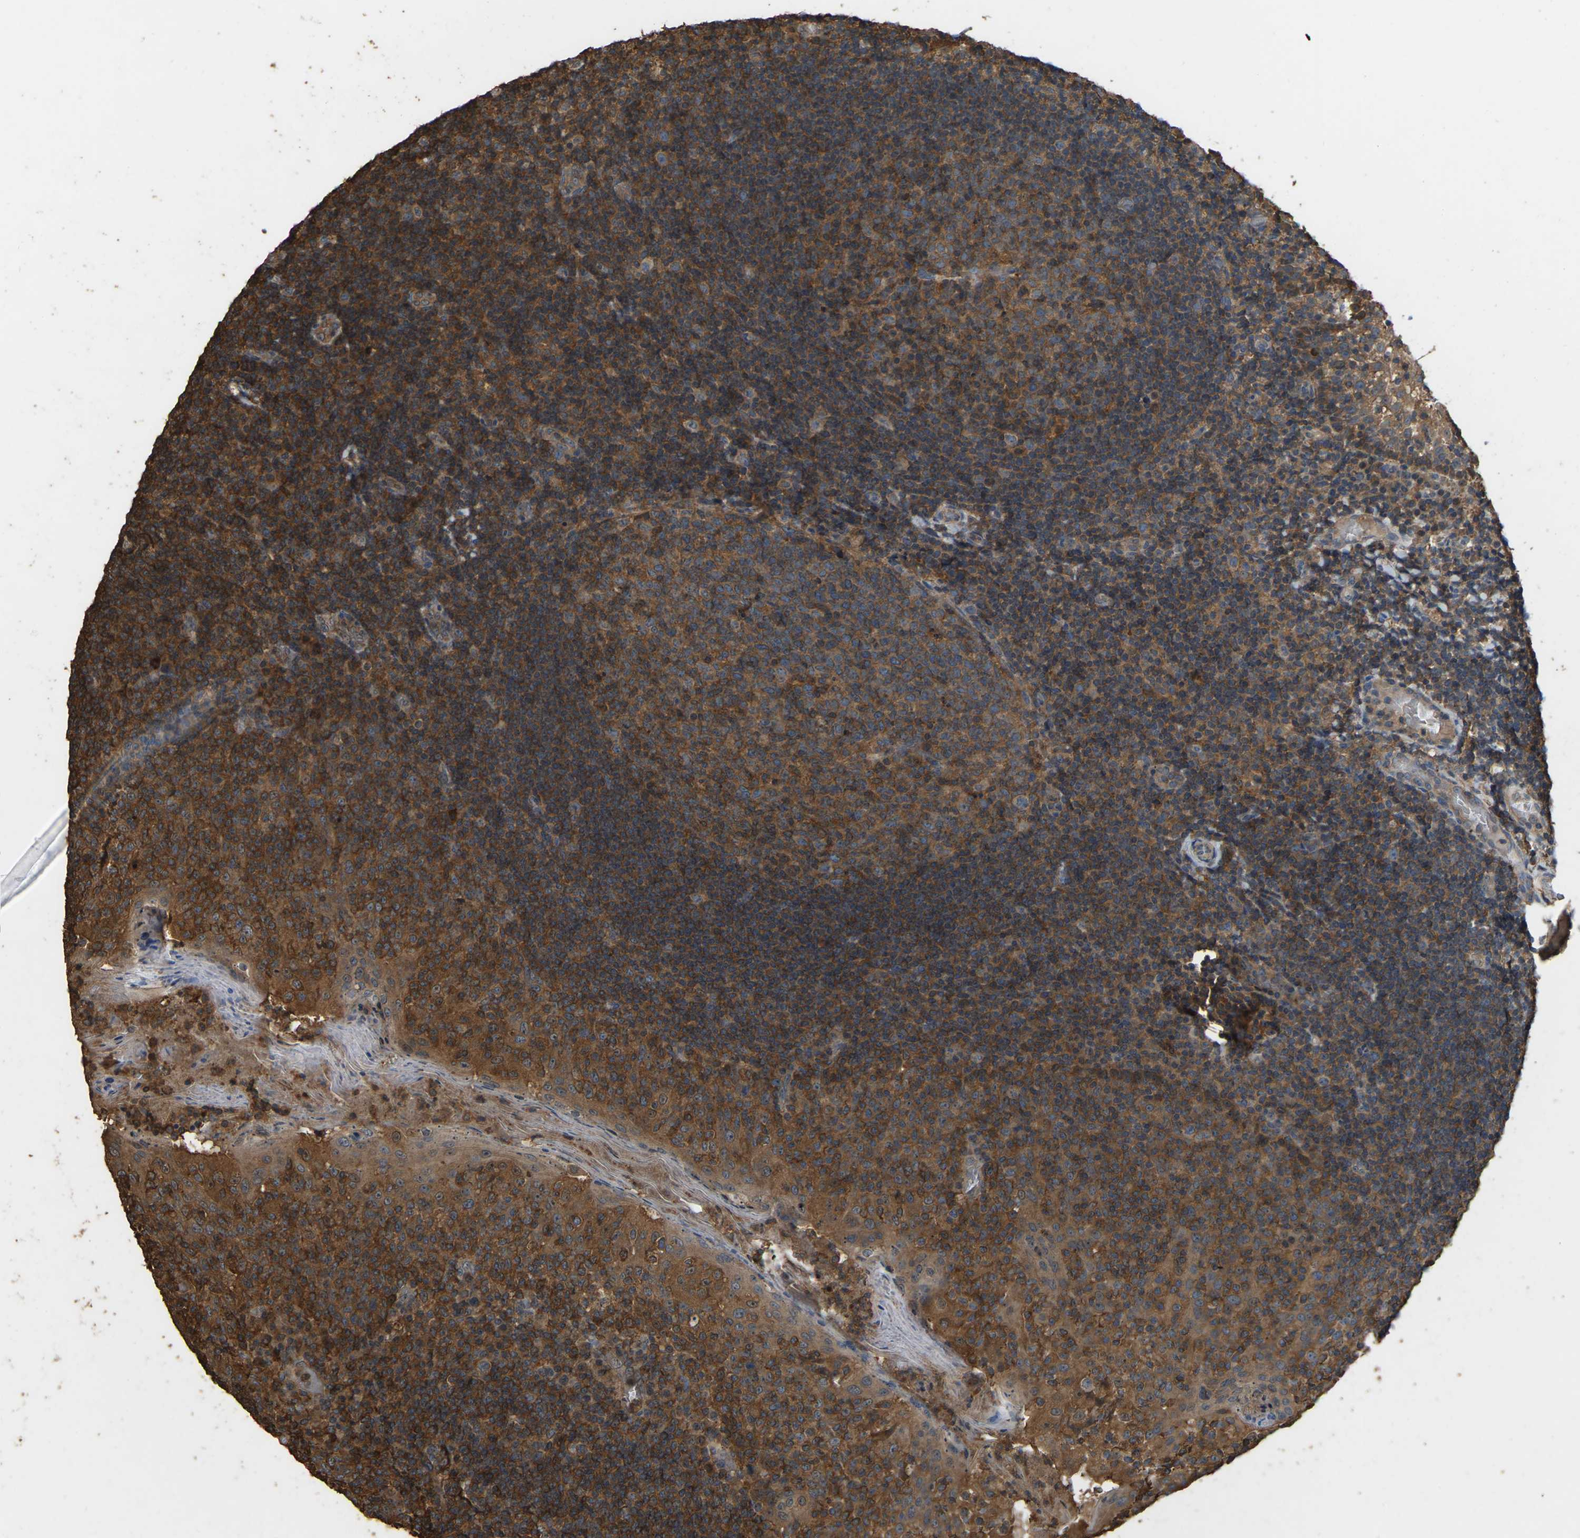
{"staining": {"intensity": "moderate", "quantity": "25%-75%", "location": "cytoplasmic/membranous"}, "tissue": "tonsil", "cell_type": "Germinal center cells", "image_type": "normal", "snomed": [{"axis": "morphology", "description": "Normal tissue, NOS"}, {"axis": "topography", "description": "Tonsil"}], "caption": "Human tonsil stained with a brown dye exhibits moderate cytoplasmic/membranous positive expression in about 25%-75% of germinal center cells.", "gene": "FHIT", "patient": {"sex": "female", "age": 19}}